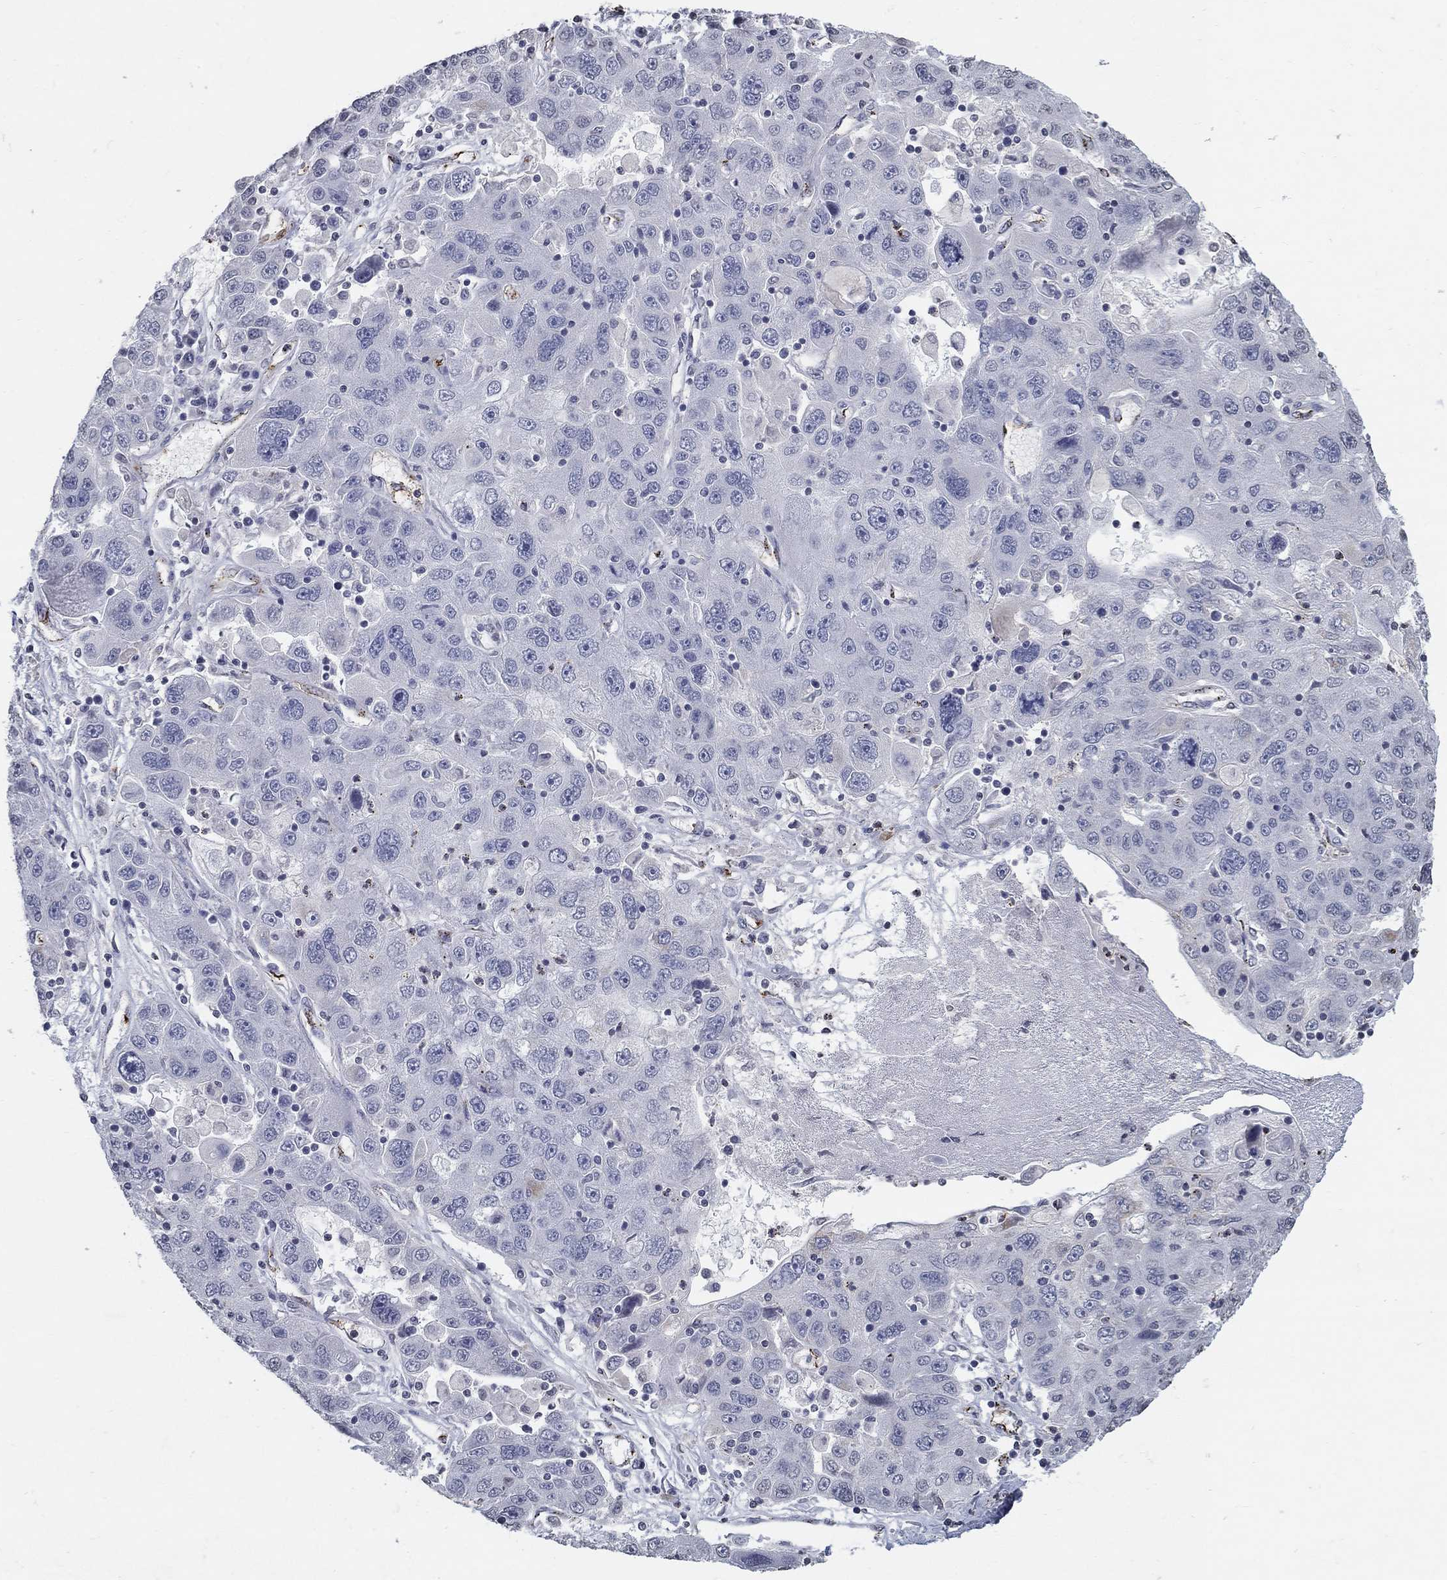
{"staining": {"intensity": "negative", "quantity": "none", "location": "none"}, "tissue": "stomach cancer", "cell_type": "Tumor cells", "image_type": "cancer", "snomed": [{"axis": "morphology", "description": "Adenocarcinoma, NOS"}, {"axis": "topography", "description": "Stomach"}], "caption": "Immunohistochemistry (IHC) histopathology image of human stomach adenocarcinoma stained for a protein (brown), which exhibits no positivity in tumor cells.", "gene": "TINAG", "patient": {"sex": "male", "age": 56}}